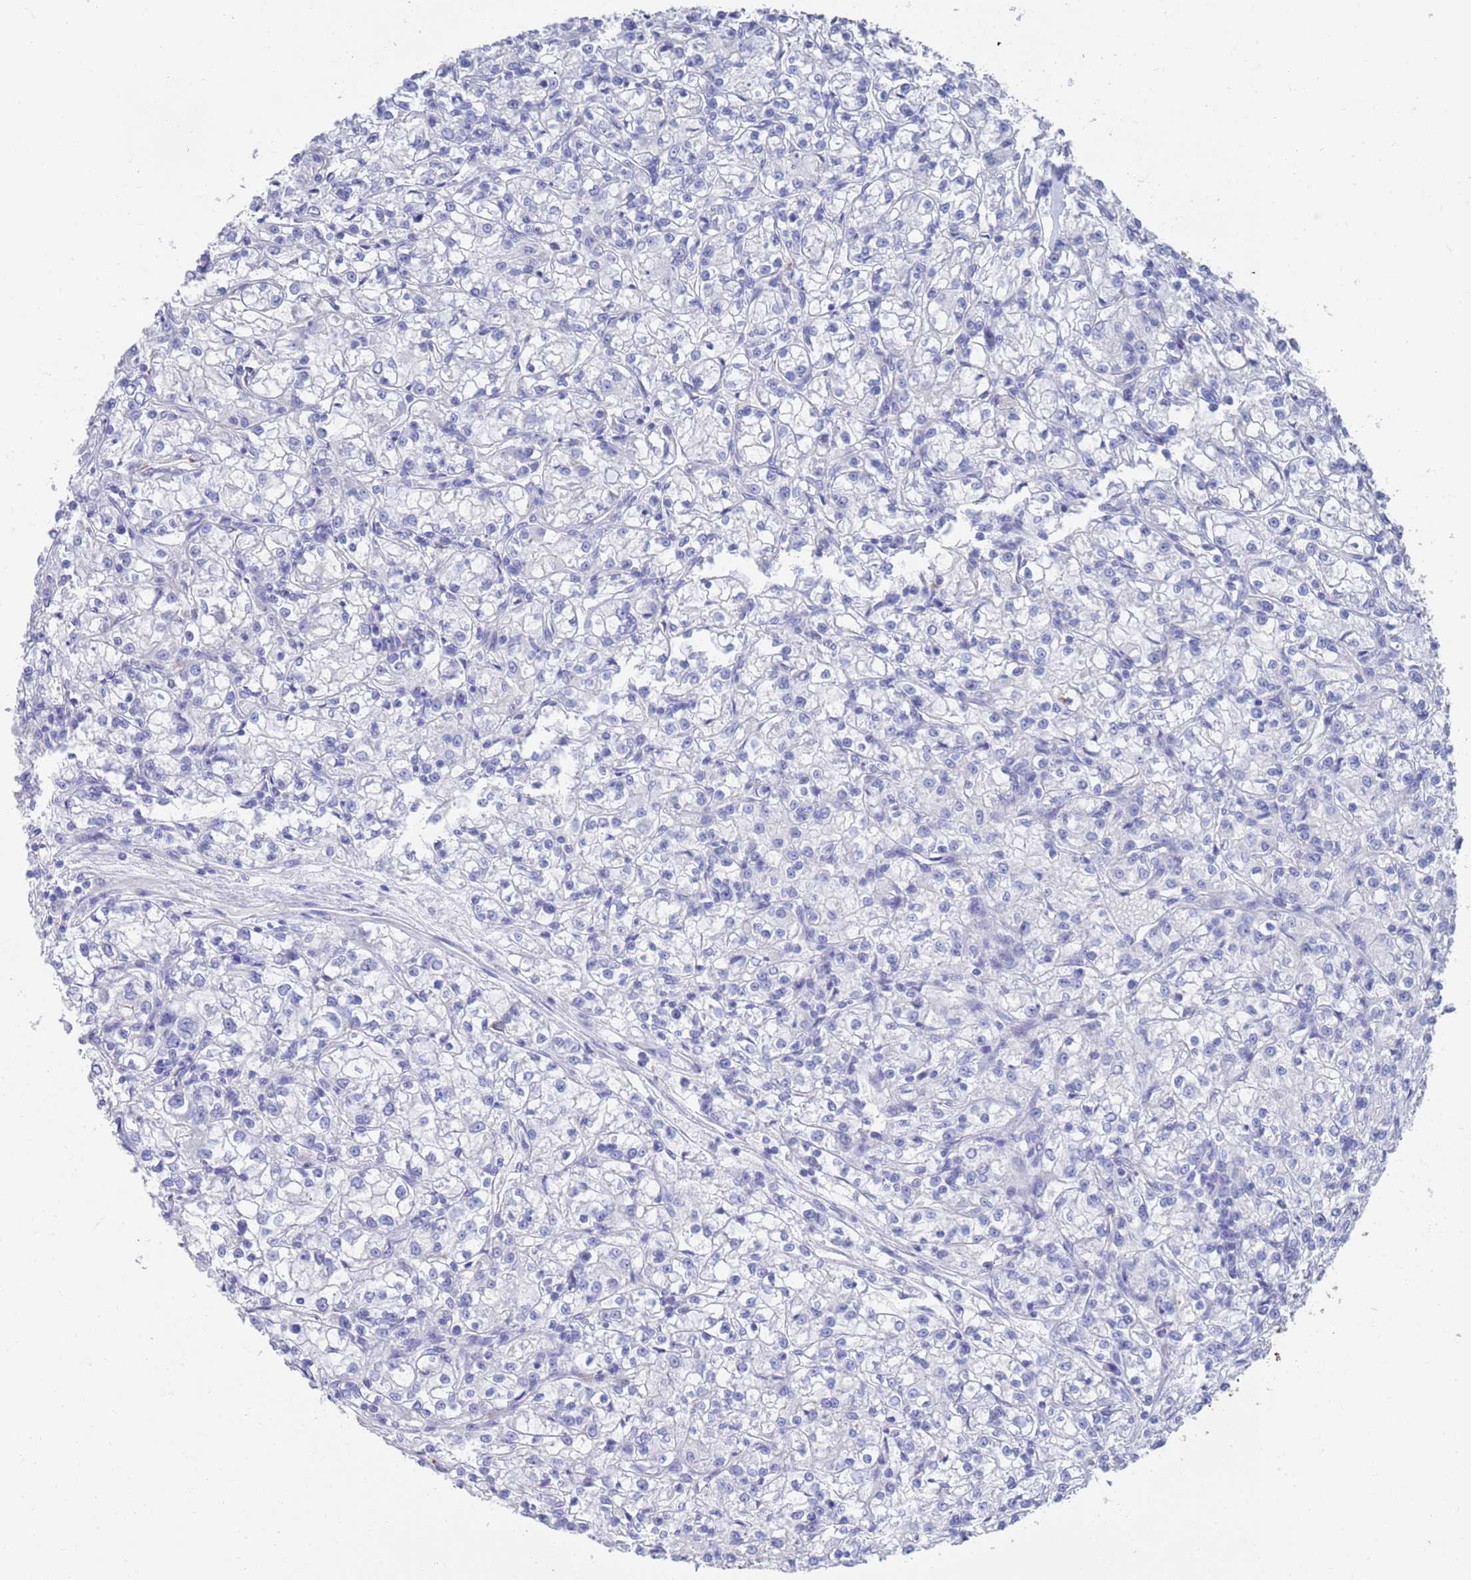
{"staining": {"intensity": "negative", "quantity": "none", "location": "none"}, "tissue": "renal cancer", "cell_type": "Tumor cells", "image_type": "cancer", "snomed": [{"axis": "morphology", "description": "Adenocarcinoma, NOS"}, {"axis": "topography", "description": "Kidney"}], "caption": "Protein analysis of renal cancer demonstrates no significant positivity in tumor cells.", "gene": "MTMR2", "patient": {"sex": "female", "age": 59}}